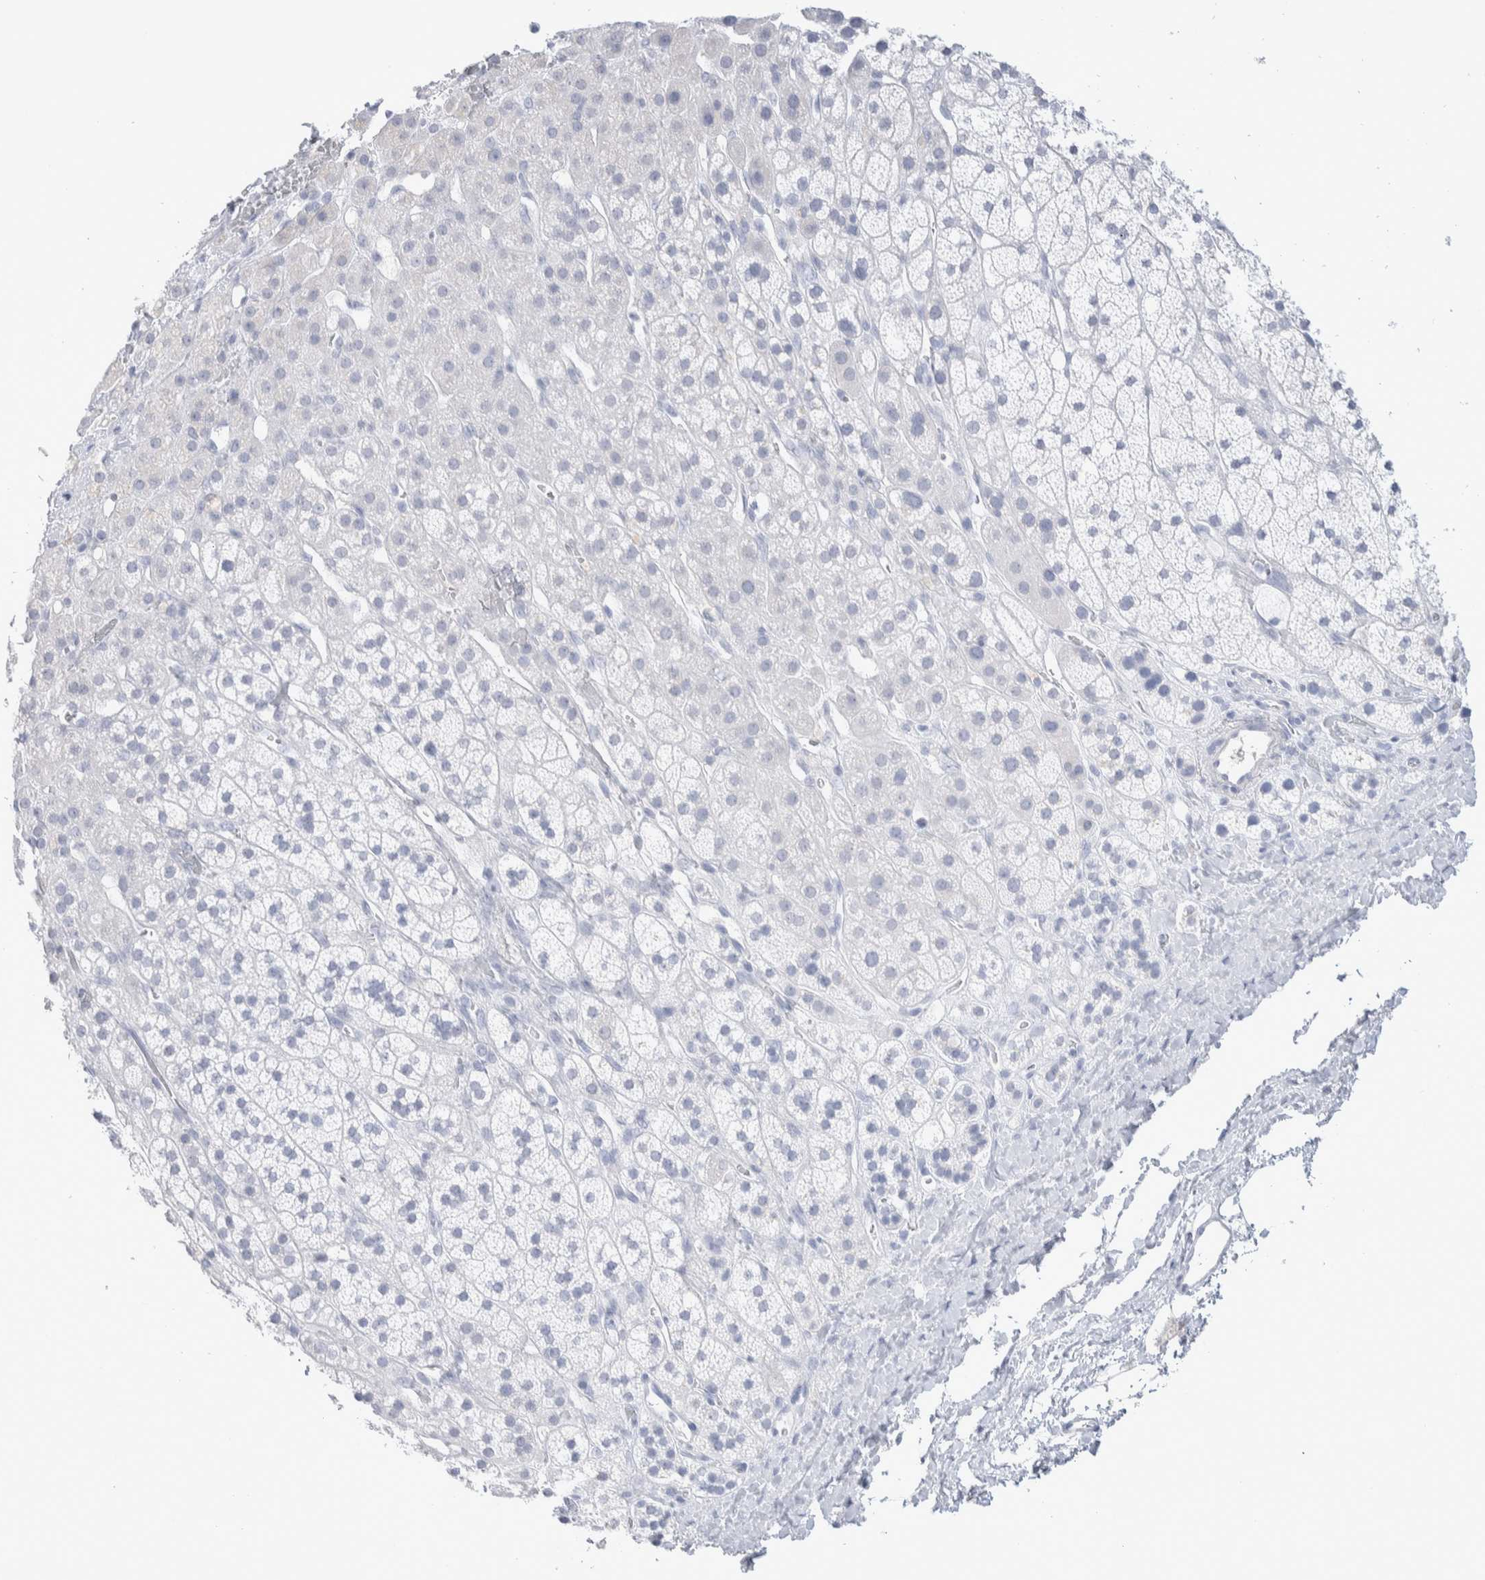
{"staining": {"intensity": "moderate", "quantity": "<25%", "location": "cytoplasmic/membranous"}, "tissue": "adrenal gland", "cell_type": "Glandular cells", "image_type": "normal", "snomed": [{"axis": "morphology", "description": "Normal tissue, NOS"}, {"axis": "topography", "description": "Adrenal gland"}], "caption": "Adrenal gland stained with a protein marker reveals moderate staining in glandular cells.", "gene": "GDA", "patient": {"sex": "male", "age": 56}}